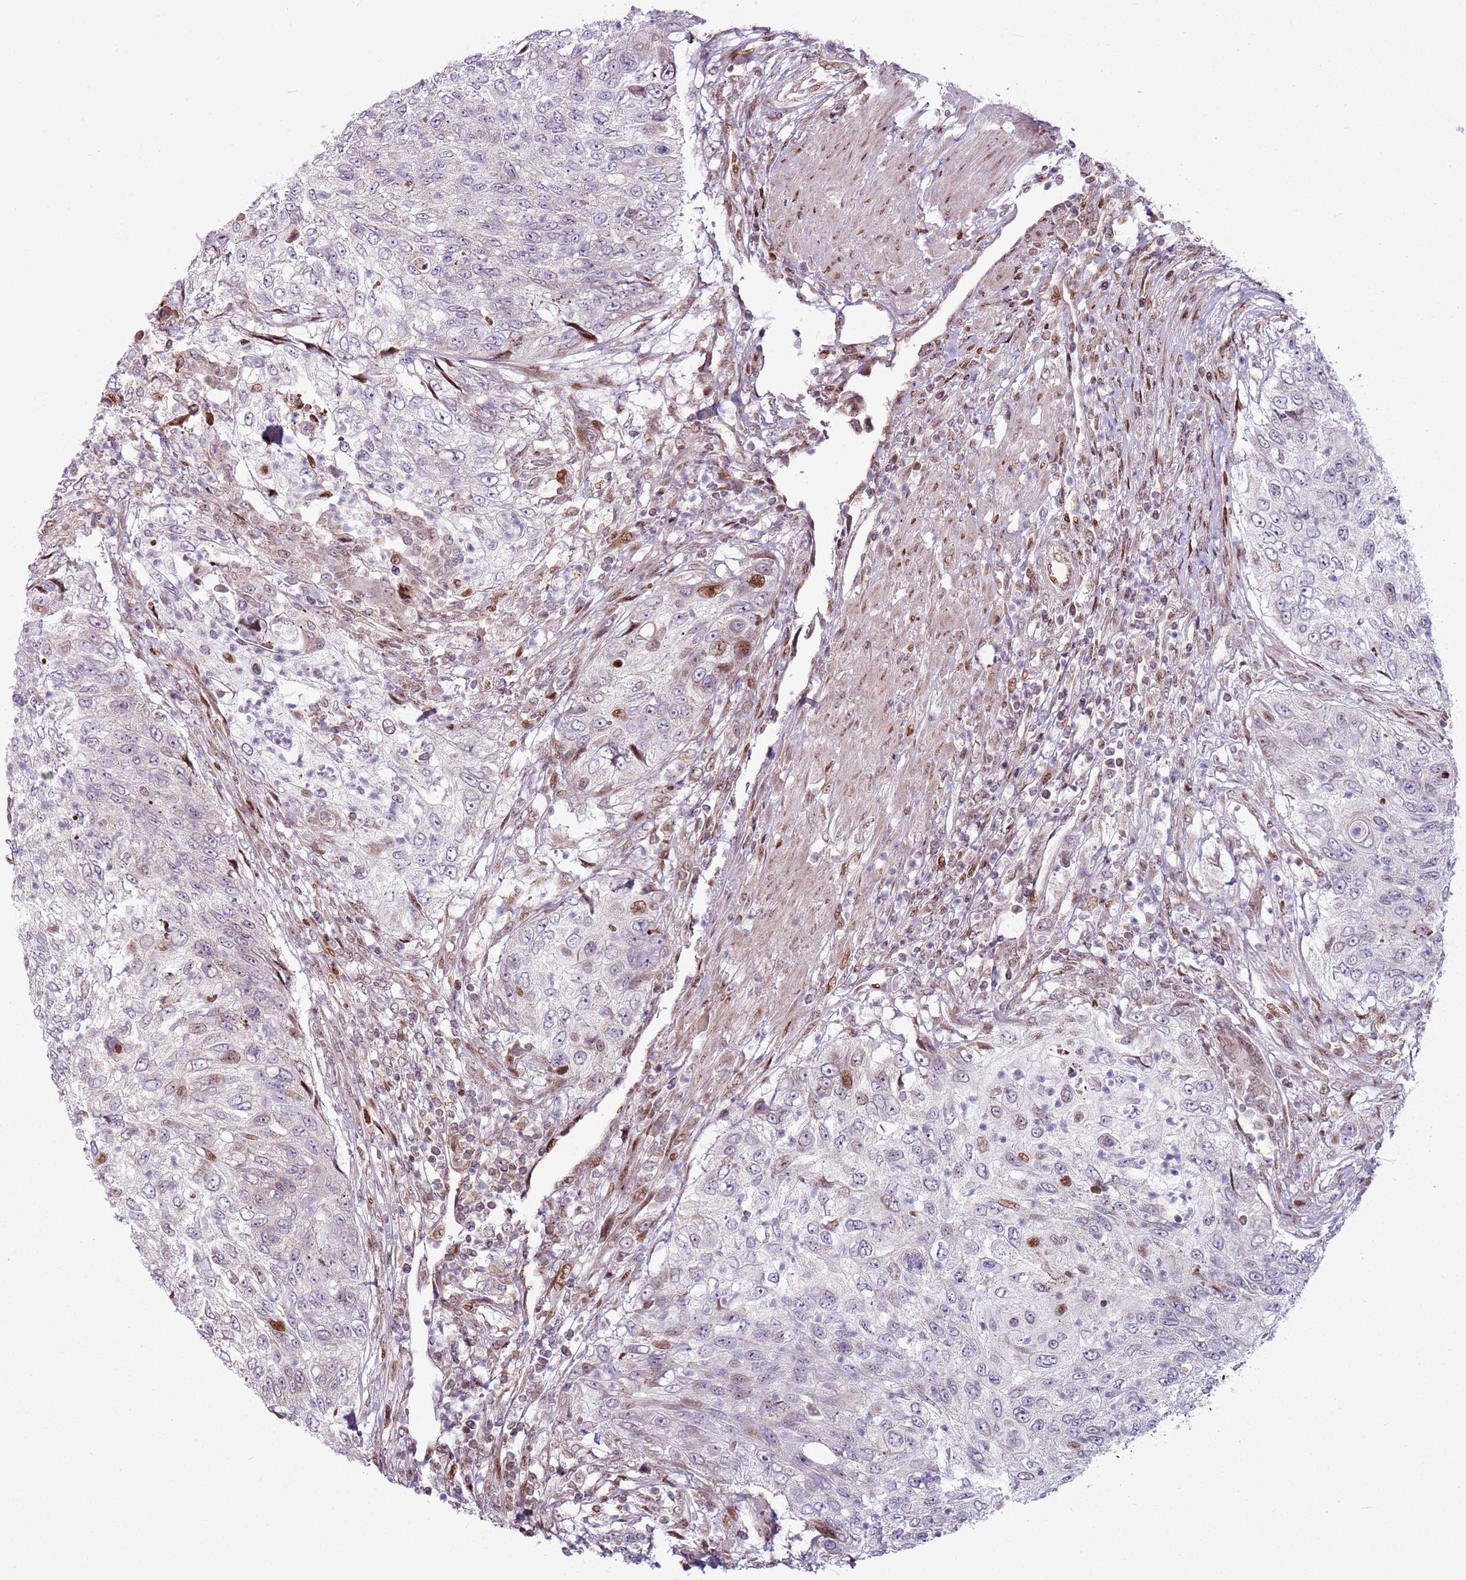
{"staining": {"intensity": "moderate", "quantity": "<25%", "location": "nuclear"}, "tissue": "urothelial cancer", "cell_type": "Tumor cells", "image_type": "cancer", "snomed": [{"axis": "morphology", "description": "Urothelial carcinoma, High grade"}, {"axis": "topography", "description": "Urinary bladder"}], "caption": "High-power microscopy captured an immunohistochemistry histopathology image of high-grade urothelial carcinoma, revealing moderate nuclear staining in about <25% of tumor cells.", "gene": "PCTP", "patient": {"sex": "female", "age": 60}}